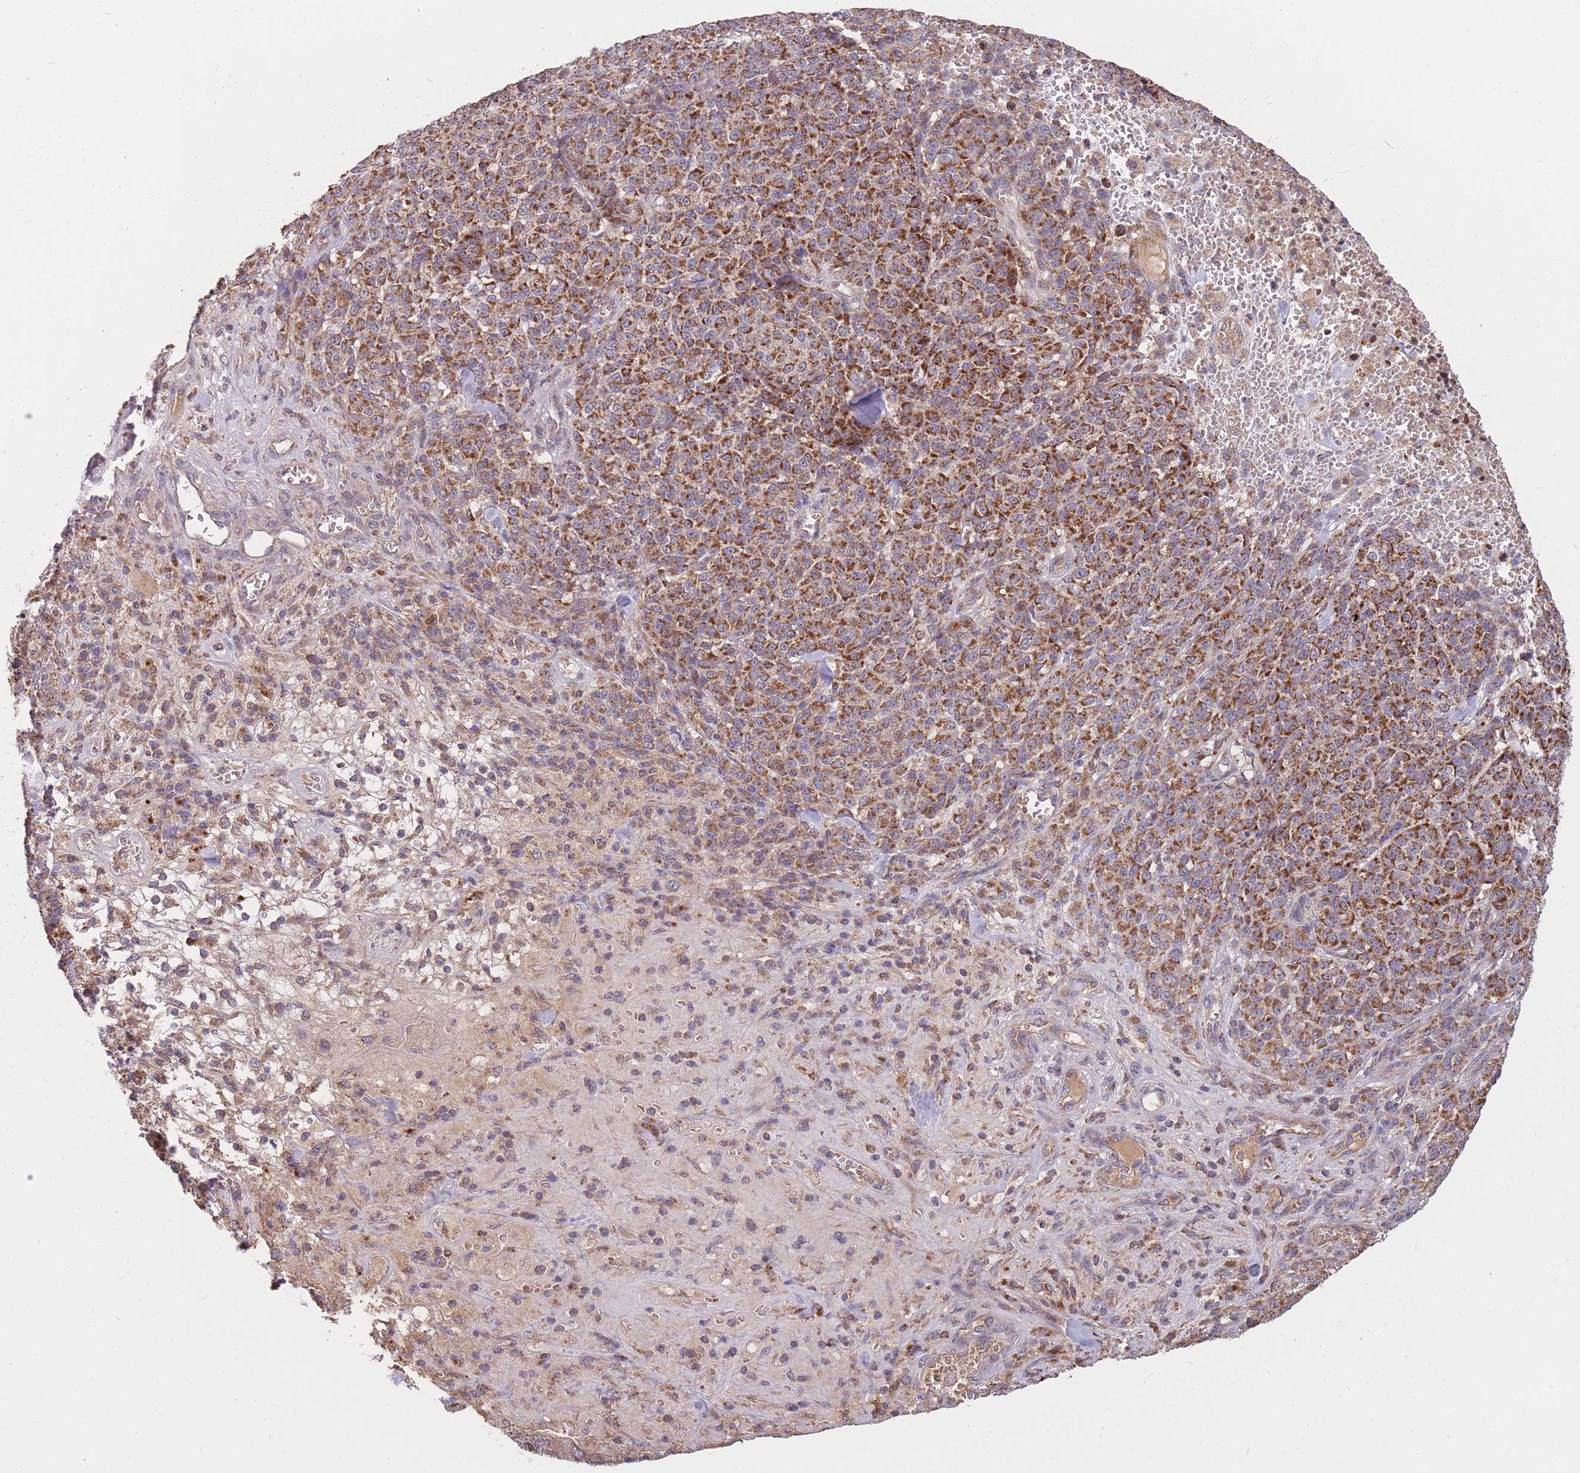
{"staining": {"intensity": "strong", "quantity": ">75%", "location": "cytoplasmic/membranous"}, "tissue": "melanoma", "cell_type": "Tumor cells", "image_type": "cancer", "snomed": [{"axis": "morphology", "description": "Normal tissue, NOS"}, {"axis": "morphology", "description": "Malignant melanoma, NOS"}, {"axis": "topography", "description": "Skin"}], "caption": "Malignant melanoma stained with a protein marker reveals strong staining in tumor cells.", "gene": "PTPMT1", "patient": {"sex": "female", "age": 34}}